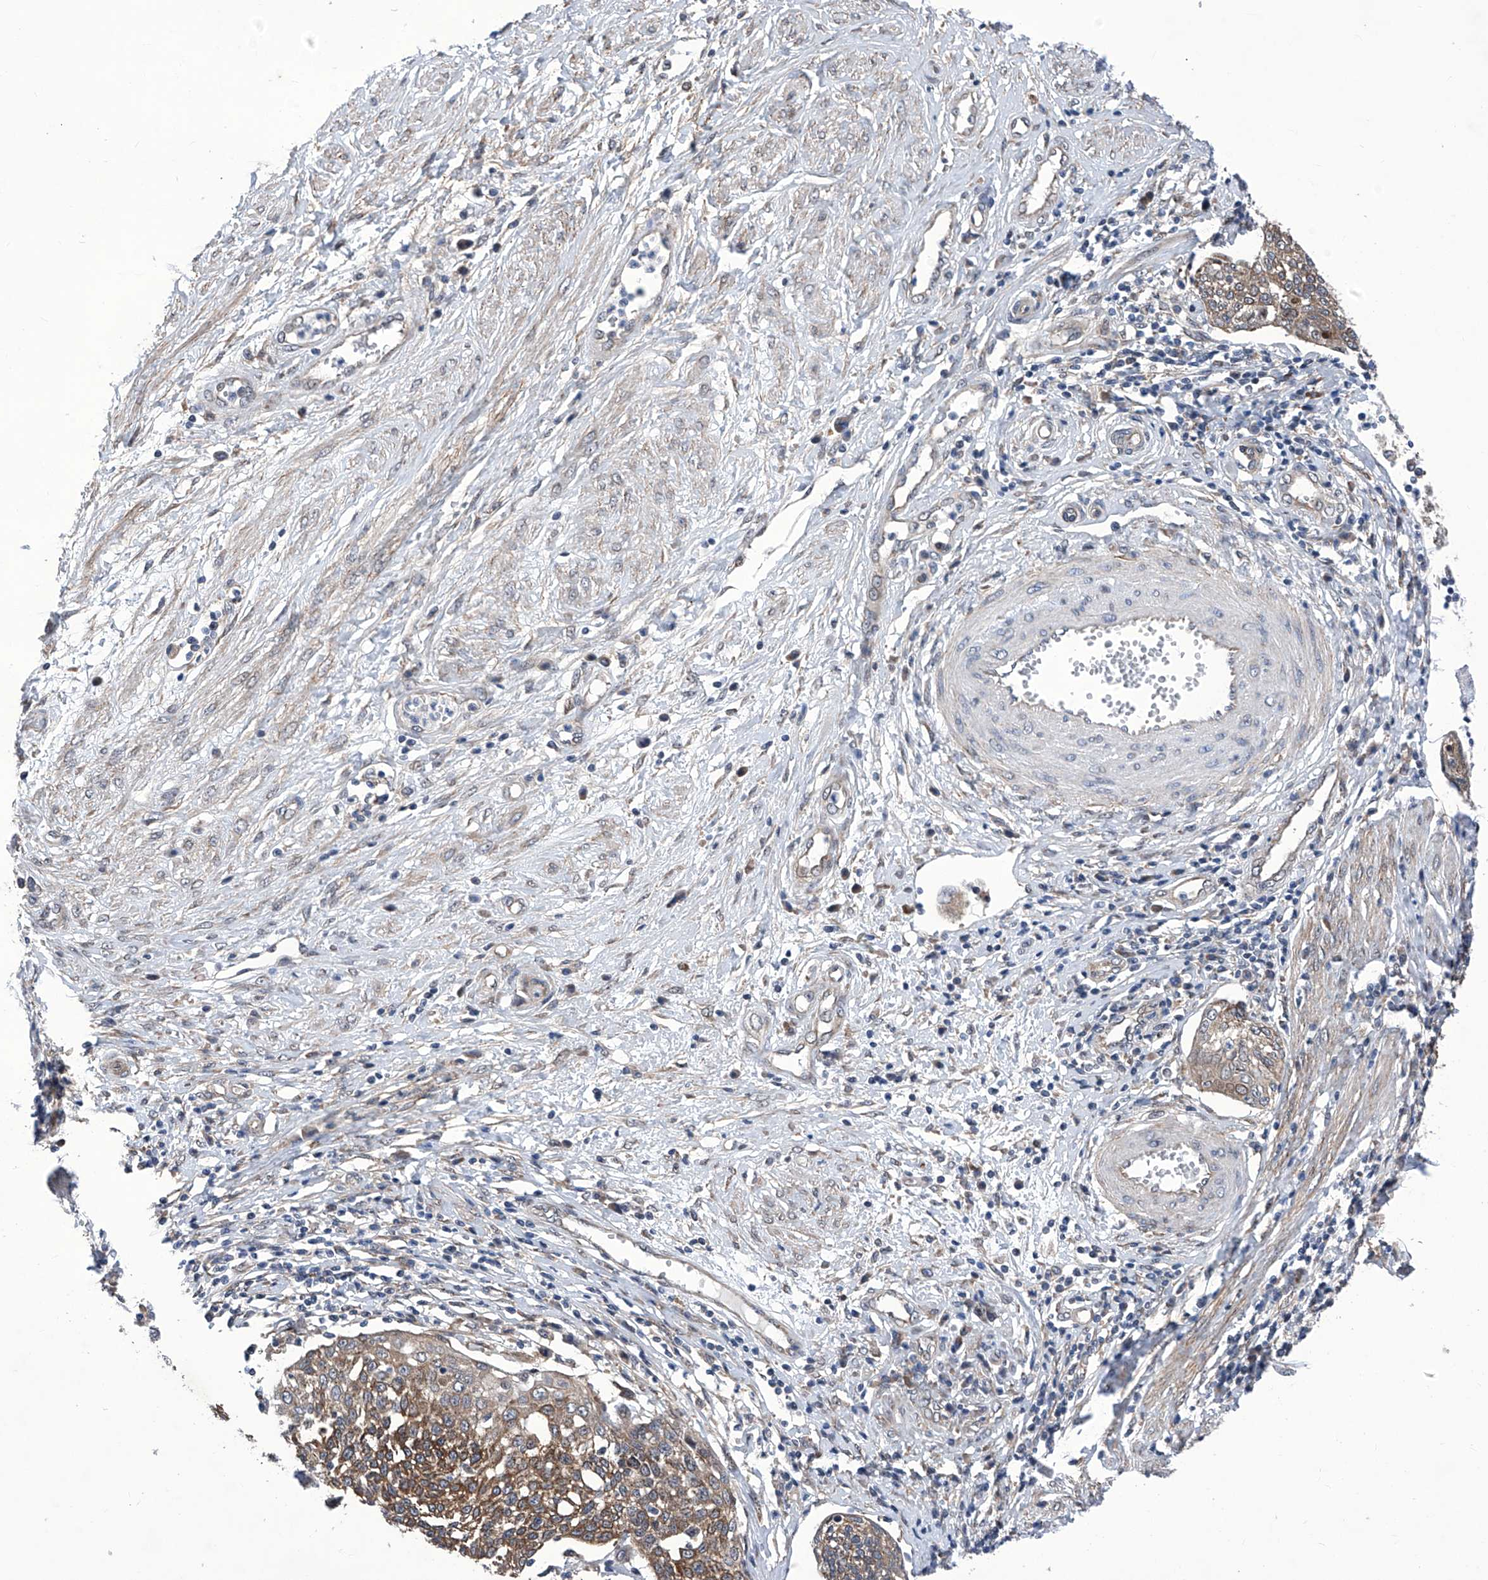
{"staining": {"intensity": "moderate", "quantity": ">75%", "location": "cytoplasmic/membranous"}, "tissue": "cervical cancer", "cell_type": "Tumor cells", "image_type": "cancer", "snomed": [{"axis": "morphology", "description": "Squamous cell carcinoma, NOS"}, {"axis": "topography", "description": "Cervix"}], "caption": "Cervical cancer stained for a protein (brown) reveals moderate cytoplasmic/membranous positive expression in about >75% of tumor cells.", "gene": "KTI12", "patient": {"sex": "female", "age": 34}}